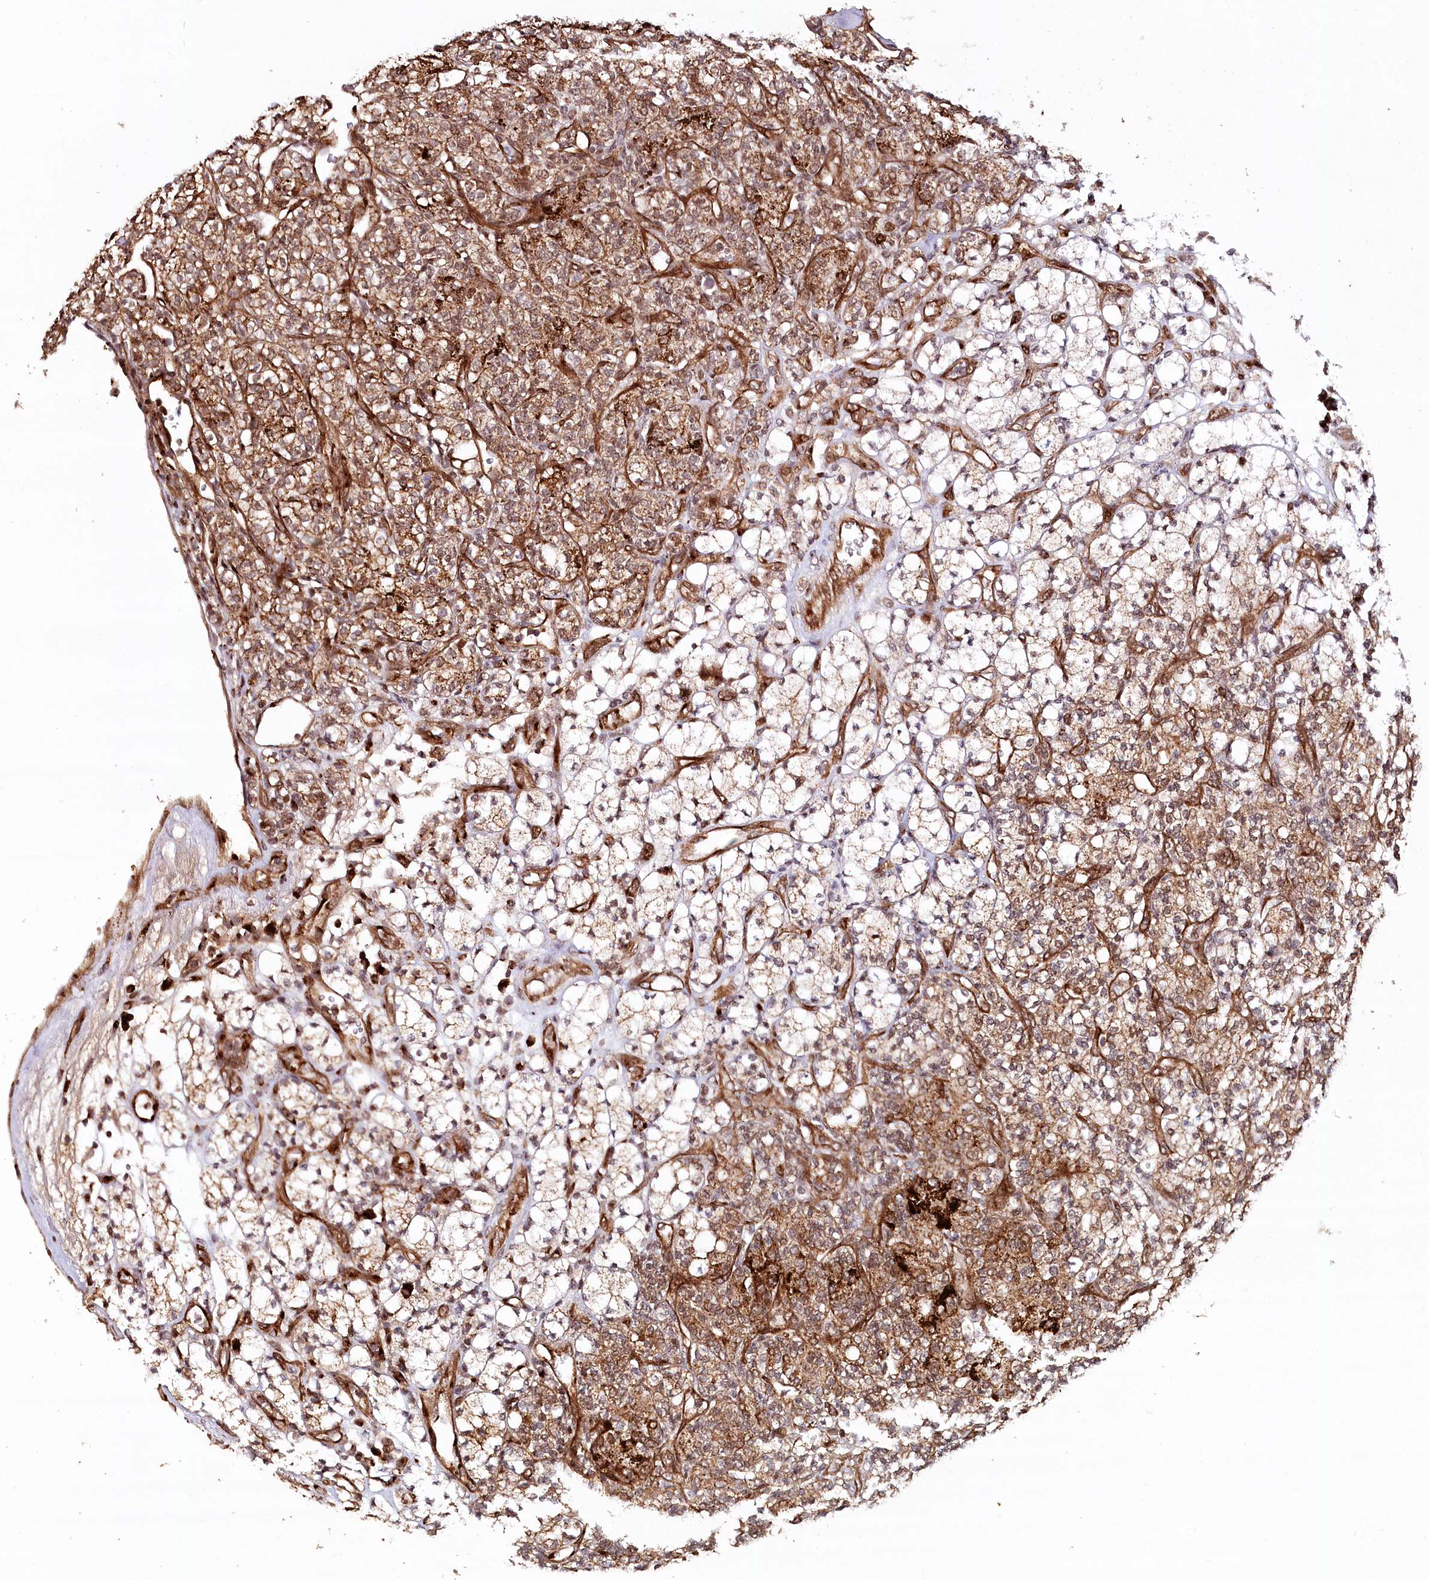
{"staining": {"intensity": "moderate", "quantity": ">75%", "location": "cytoplasmic/membranous,nuclear"}, "tissue": "renal cancer", "cell_type": "Tumor cells", "image_type": "cancer", "snomed": [{"axis": "morphology", "description": "Adenocarcinoma, NOS"}, {"axis": "topography", "description": "Kidney"}], "caption": "IHC photomicrograph of neoplastic tissue: human adenocarcinoma (renal) stained using immunohistochemistry (IHC) exhibits medium levels of moderate protein expression localized specifically in the cytoplasmic/membranous and nuclear of tumor cells, appearing as a cytoplasmic/membranous and nuclear brown color.", "gene": "COPG1", "patient": {"sex": "male", "age": 77}}